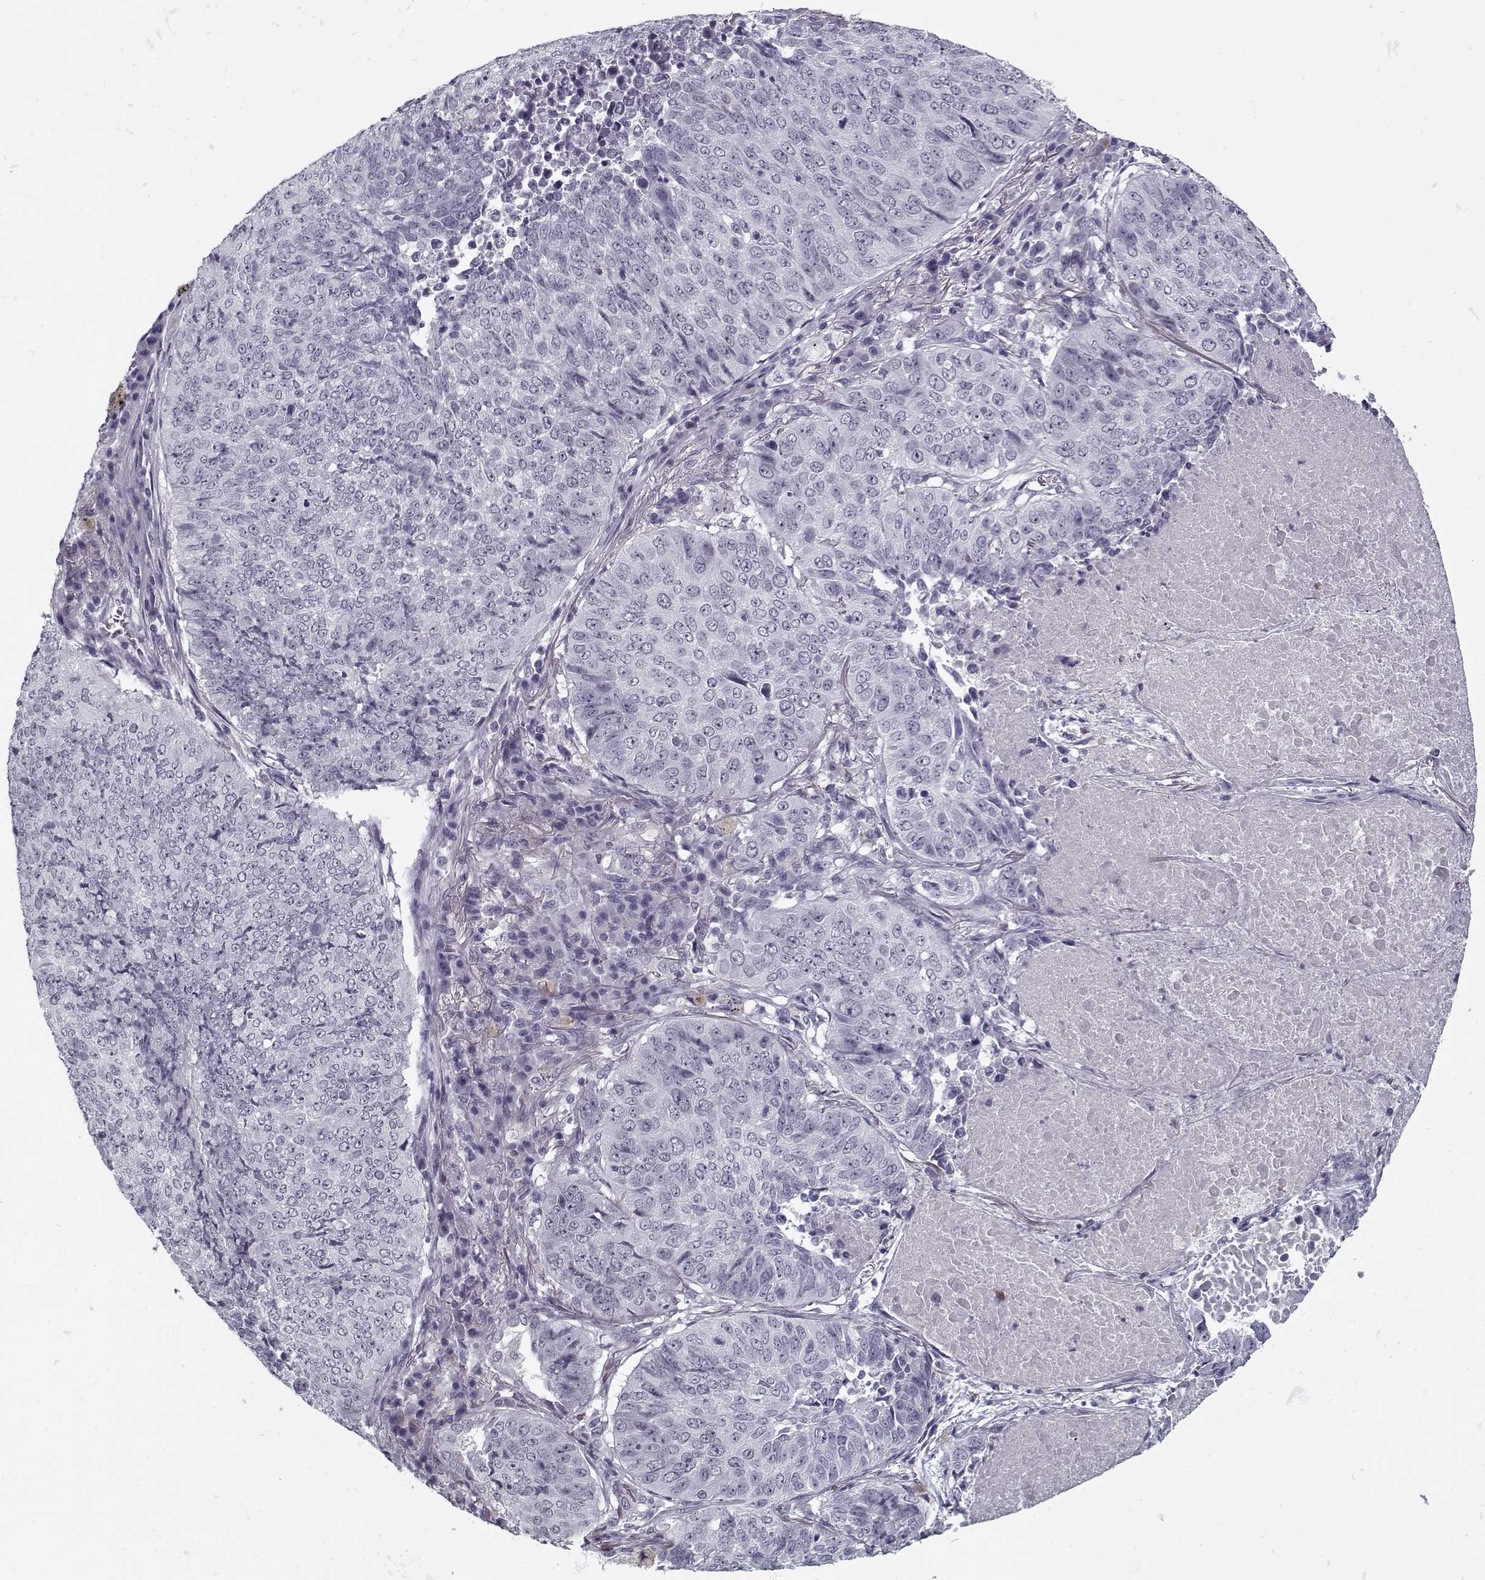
{"staining": {"intensity": "negative", "quantity": "none", "location": "none"}, "tissue": "lung cancer", "cell_type": "Tumor cells", "image_type": "cancer", "snomed": [{"axis": "morphology", "description": "Normal tissue, NOS"}, {"axis": "morphology", "description": "Squamous cell carcinoma, NOS"}, {"axis": "topography", "description": "Bronchus"}, {"axis": "topography", "description": "Lung"}], "caption": "Lung squamous cell carcinoma stained for a protein using immunohistochemistry exhibits no positivity tumor cells.", "gene": "RNF32", "patient": {"sex": "male", "age": 64}}